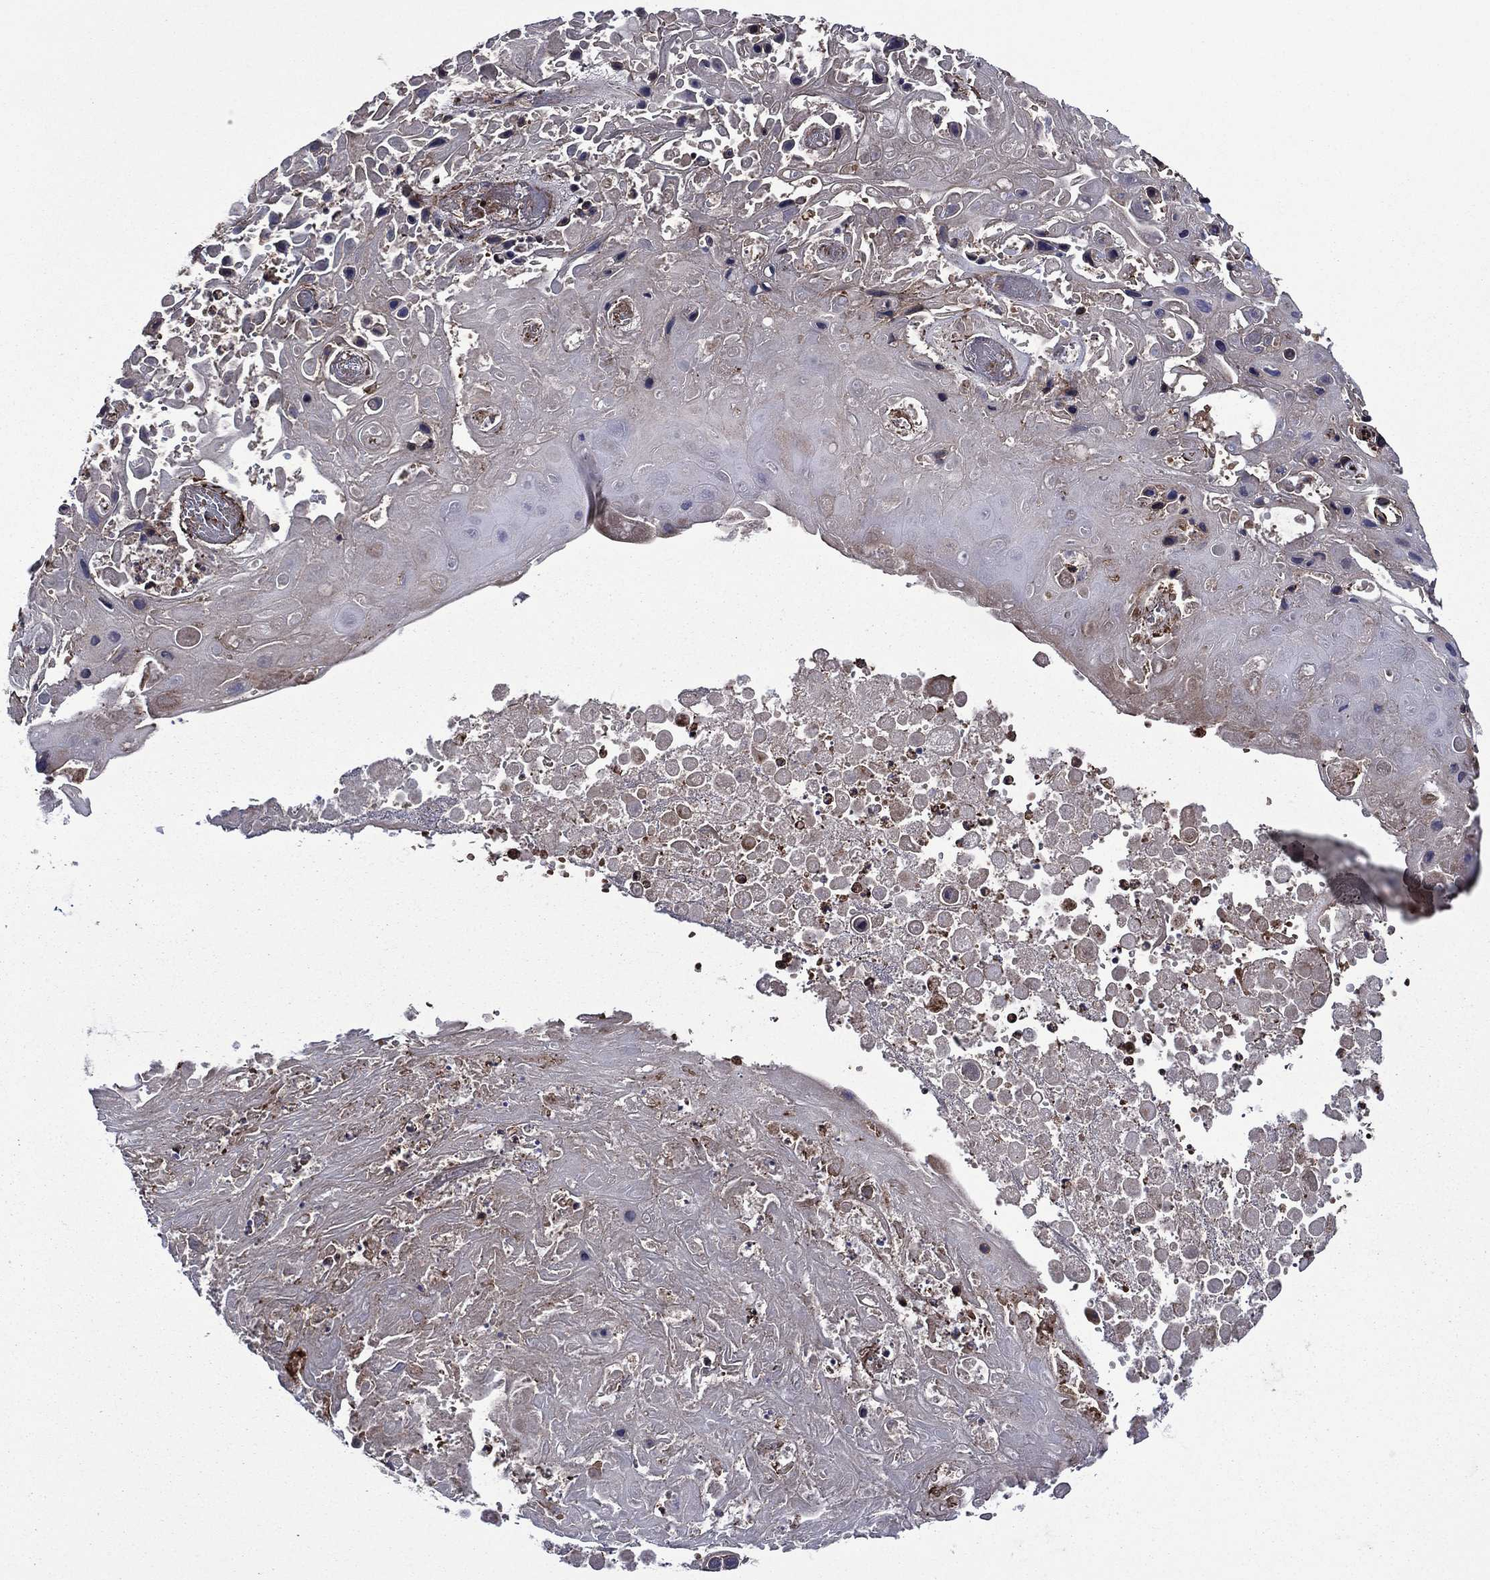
{"staining": {"intensity": "negative", "quantity": "none", "location": "none"}, "tissue": "skin cancer", "cell_type": "Tumor cells", "image_type": "cancer", "snomed": [{"axis": "morphology", "description": "Squamous cell carcinoma, NOS"}, {"axis": "topography", "description": "Skin"}], "caption": "Squamous cell carcinoma (skin) was stained to show a protein in brown. There is no significant expression in tumor cells.", "gene": "PLPP3", "patient": {"sex": "male", "age": 82}}